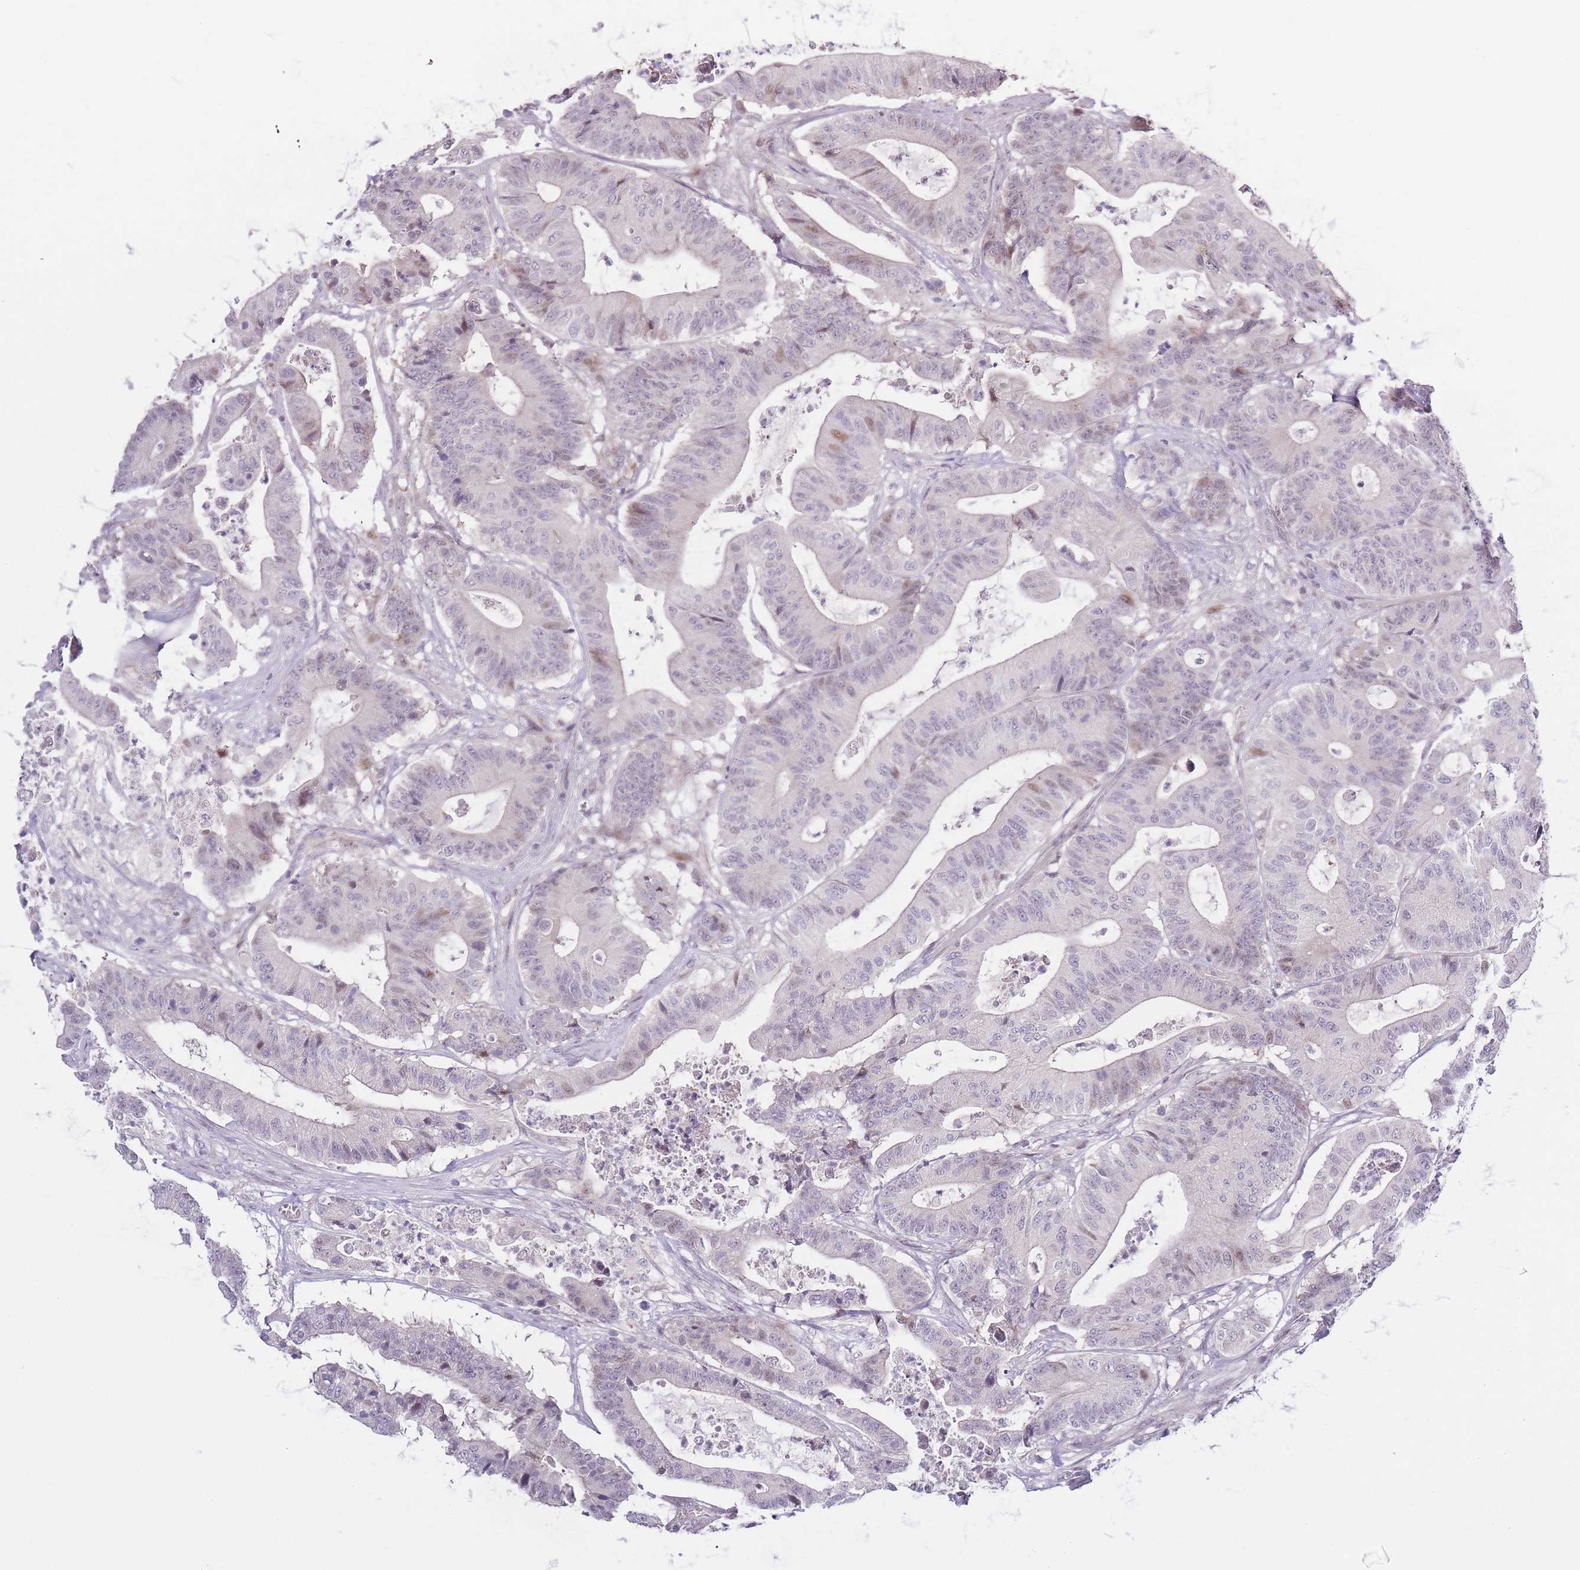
{"staining": {"intensity": "weak", "quantity": "<25%", "location": "nuclear"}, "tissue": "colorectal cancer", "cell_type": "Tumor cells", "image_type": "cancer", "snomed": [{"axis": "morphology", "description": "Adenocarcinoma, NOS"}, {"axis": "topography", "description": "Colon"}], "caption": "There is no significant expression in tumor cells of colorectal cancer (adenocarcinoma).", "gene": "OGG1", "patient": {"sex": "female", "age": 84}}